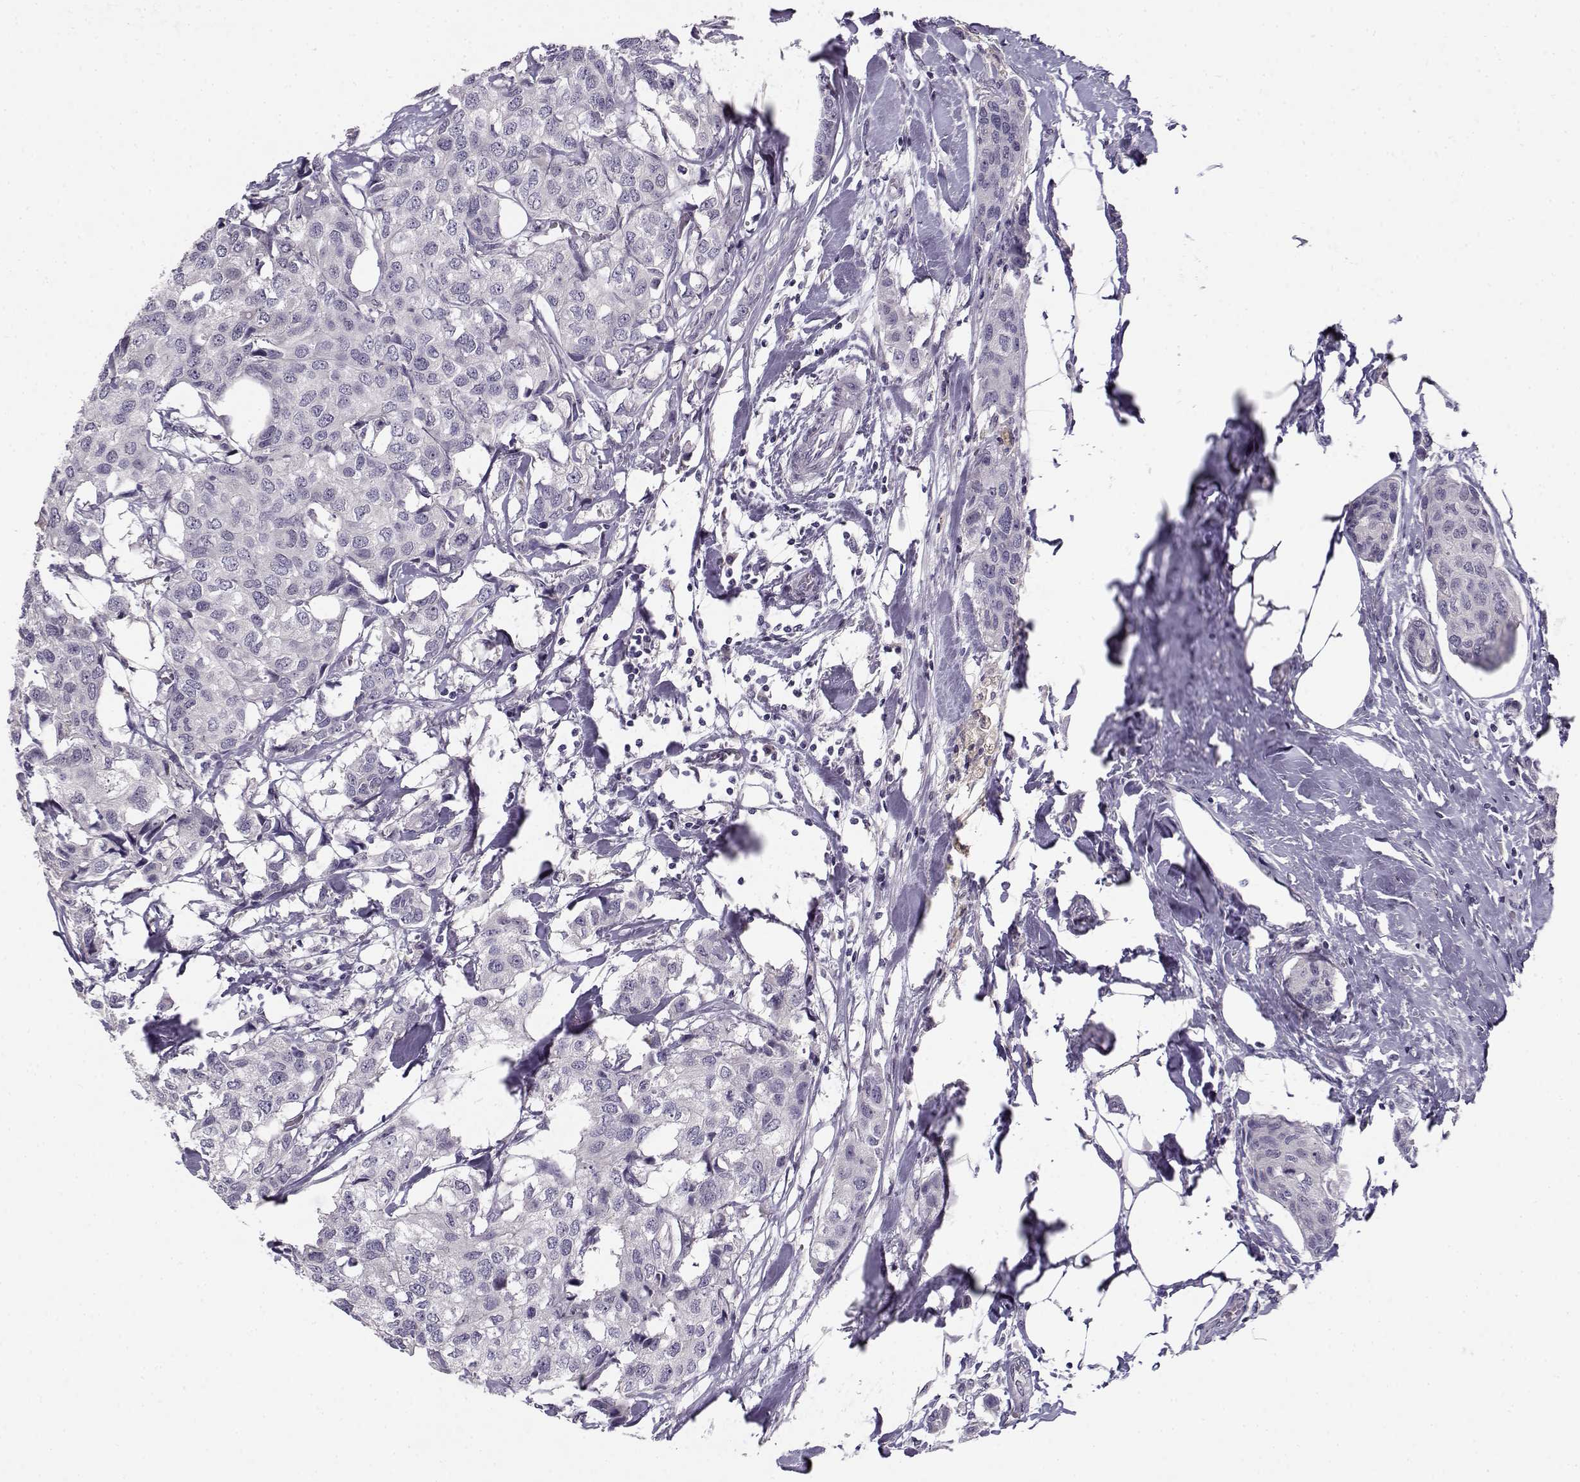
{"staining": {"intensity": "negative", "quantity": "none", "location": "none"}, "tissue": "breast cancer", "cell_type": "Tumor cells", "image_type": "cancer", "snomed": [{"axis": "morphology", "description": "Duct carcinoma"}, {"axis": "topography", "description": "Breast"}], "caption": "A high-resolution micrograph shows immunohistochemistry (IHC) staining of breast cancer (infiltrating ductal carcinoma), which exhibits no significant positivity in tumor cells. (Brightfield microscopy of DAB (3,3'-diaminobenzidine) immunohistochemistry at high magnification).", "gene": "C16orf86", "patient": {"sex": "female", "age": 80}}